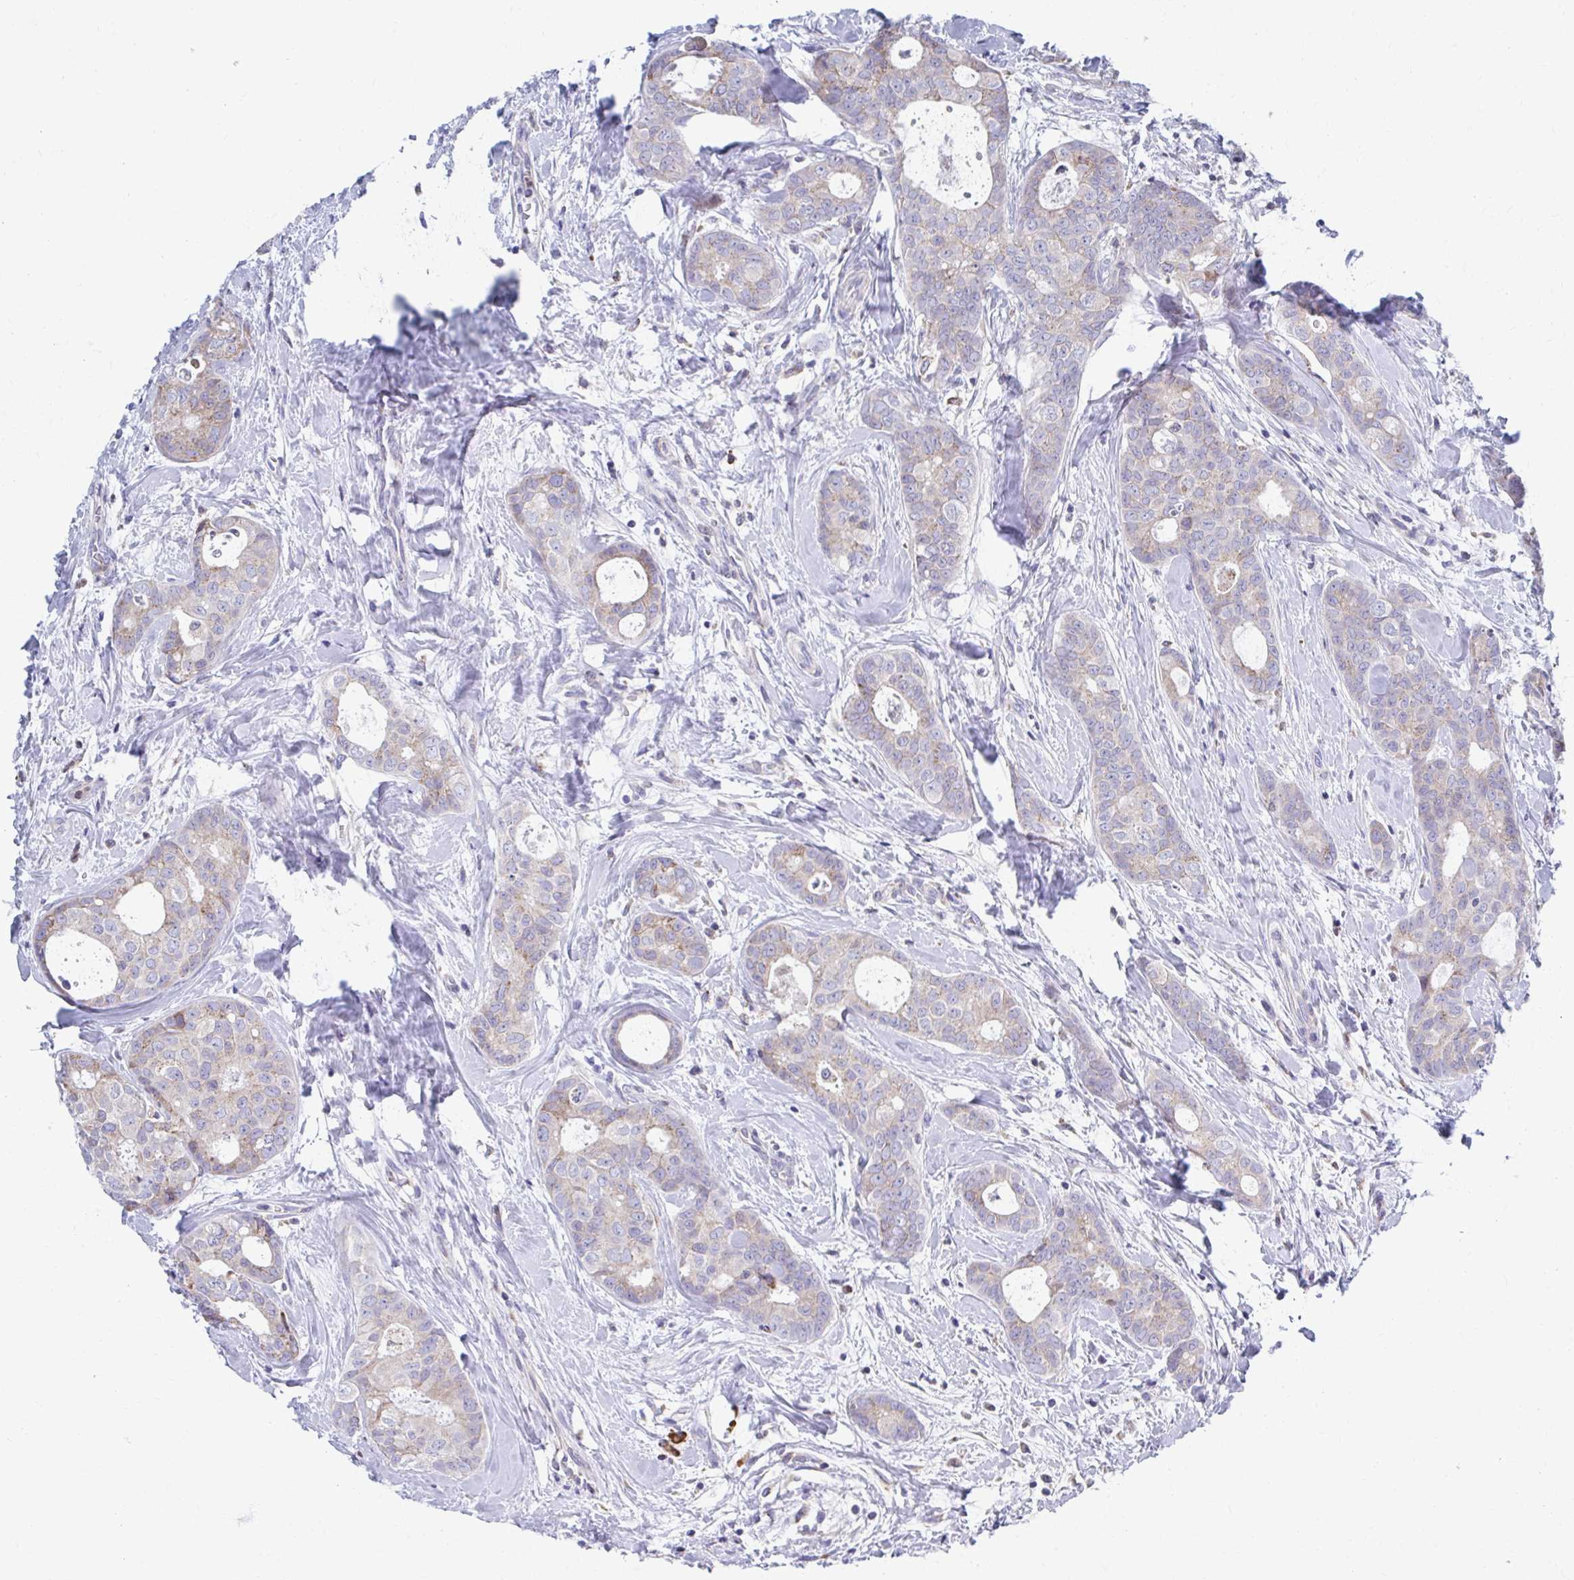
{"staining": {"intensity": "weak", "quantity": "25%-75%", "location": "cytoplasmic/membranous"}, "tissue": "breast cancer", "cell_type": "Tumor cells", "image_type": "cancer", "snomed": [{"axis": "morphology", "description": "Duct carcinoma"}, {"axis": "topography", "description": "Breast"}], "caption": "The micrograph exhibits a brown stain indicating the presence of a protein in the cytoplasmic/membranous of tumor cells in breast cancer (invasive ductal carcinoma). The staining is performed using DAB brown chromogen to label protein expression. The nuclei are counter-stained blue using hematoxylin.", "gene": "FKBP2", "patient": {"sex": "female", "age": 45}}